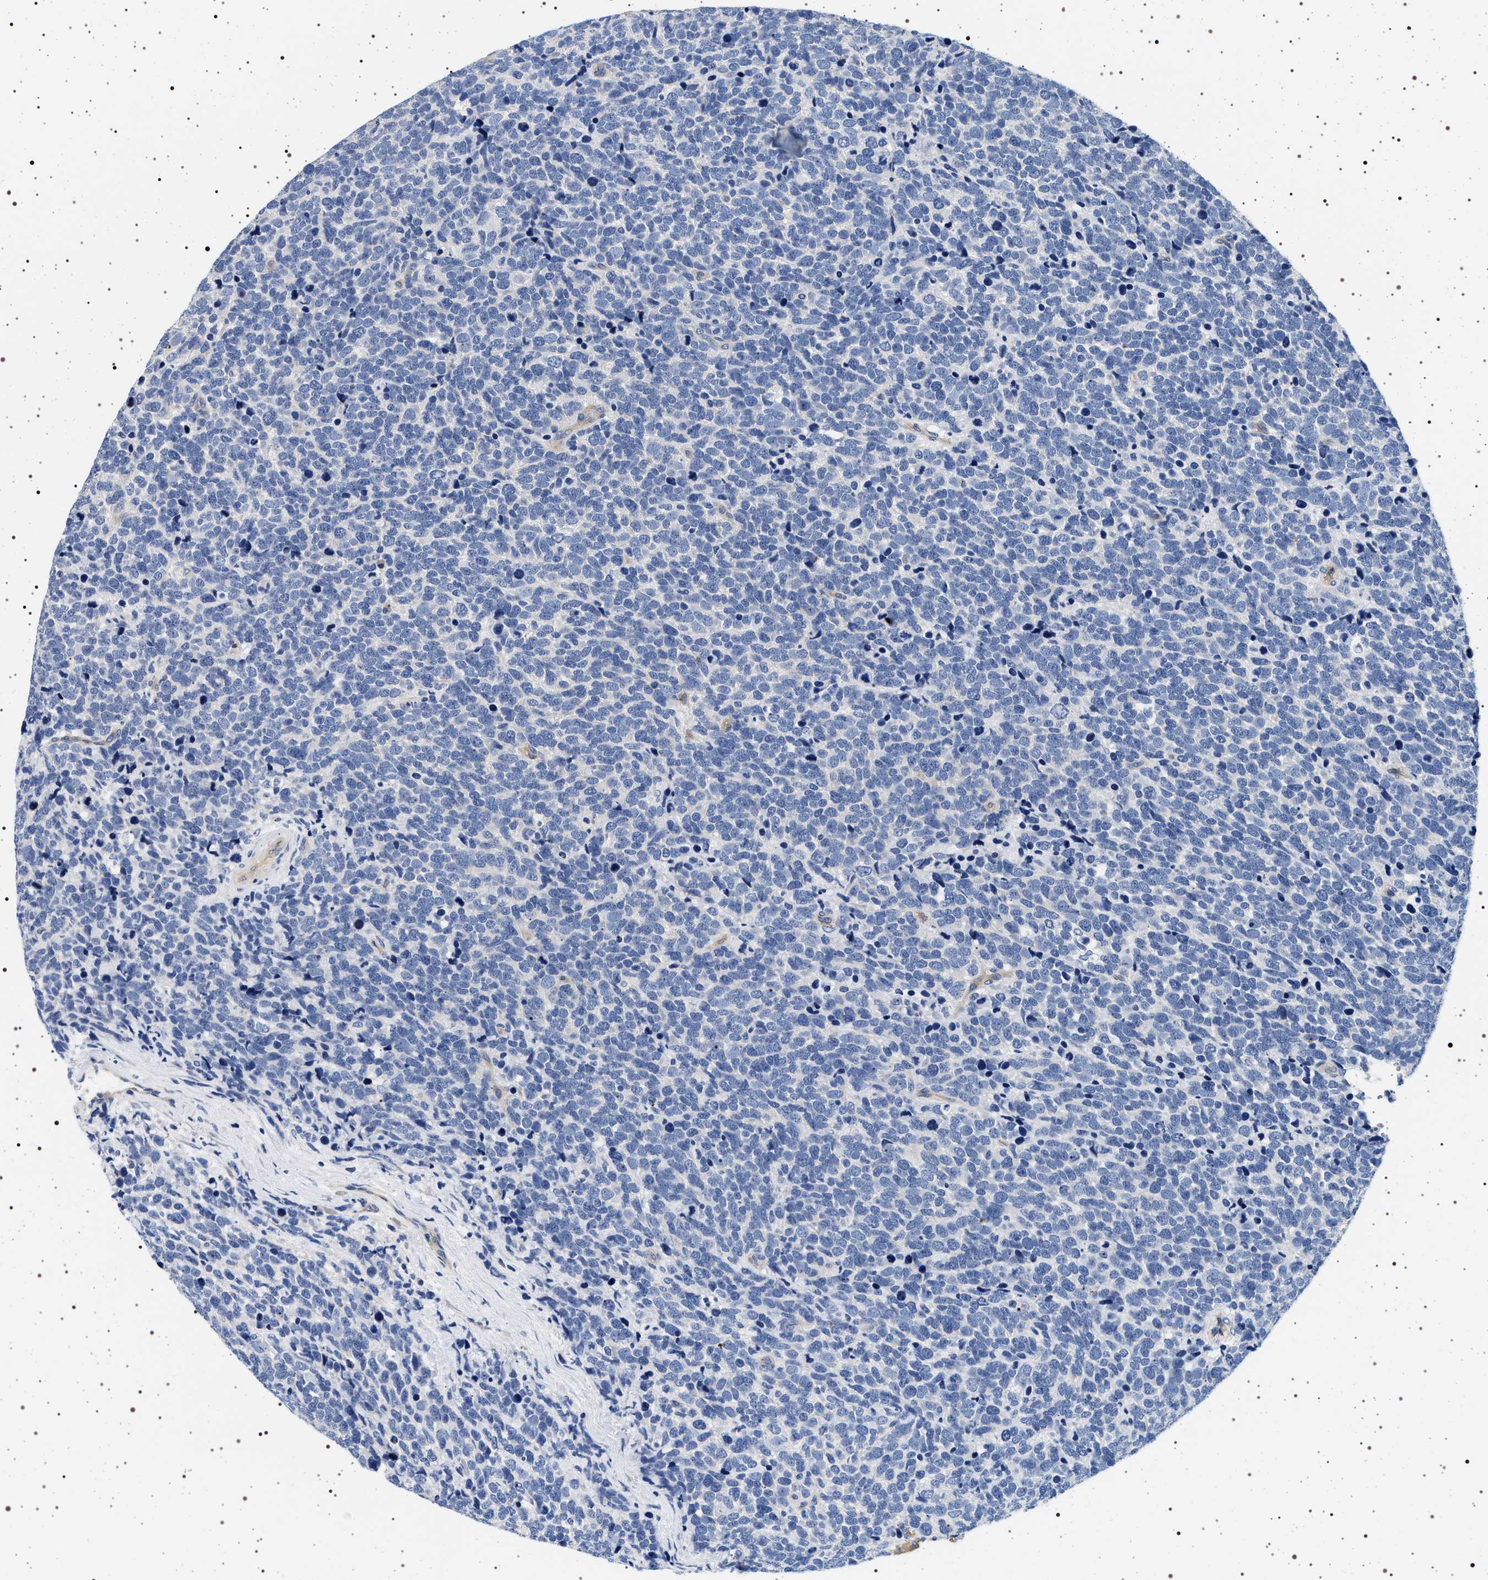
{"staining": {"intensity": "negative", "quantity": "none", "location": "none"}, "tissue": "urothelial cancer", "cell_type": "Tumor cells", "image_type": "cancer", "snomed": [{"axis": "morphology", "description": "Urothelial carcinoma, High grade"}, {"axis": "topography", "description": "Urinary bladder"}], "caption": "Histopathology image shows no protein staining in tumor cells of high-grade urothelial carcinoma tissue.", "gene": "HSD17B1", "patient": {"sex": "female", "age": 82}}